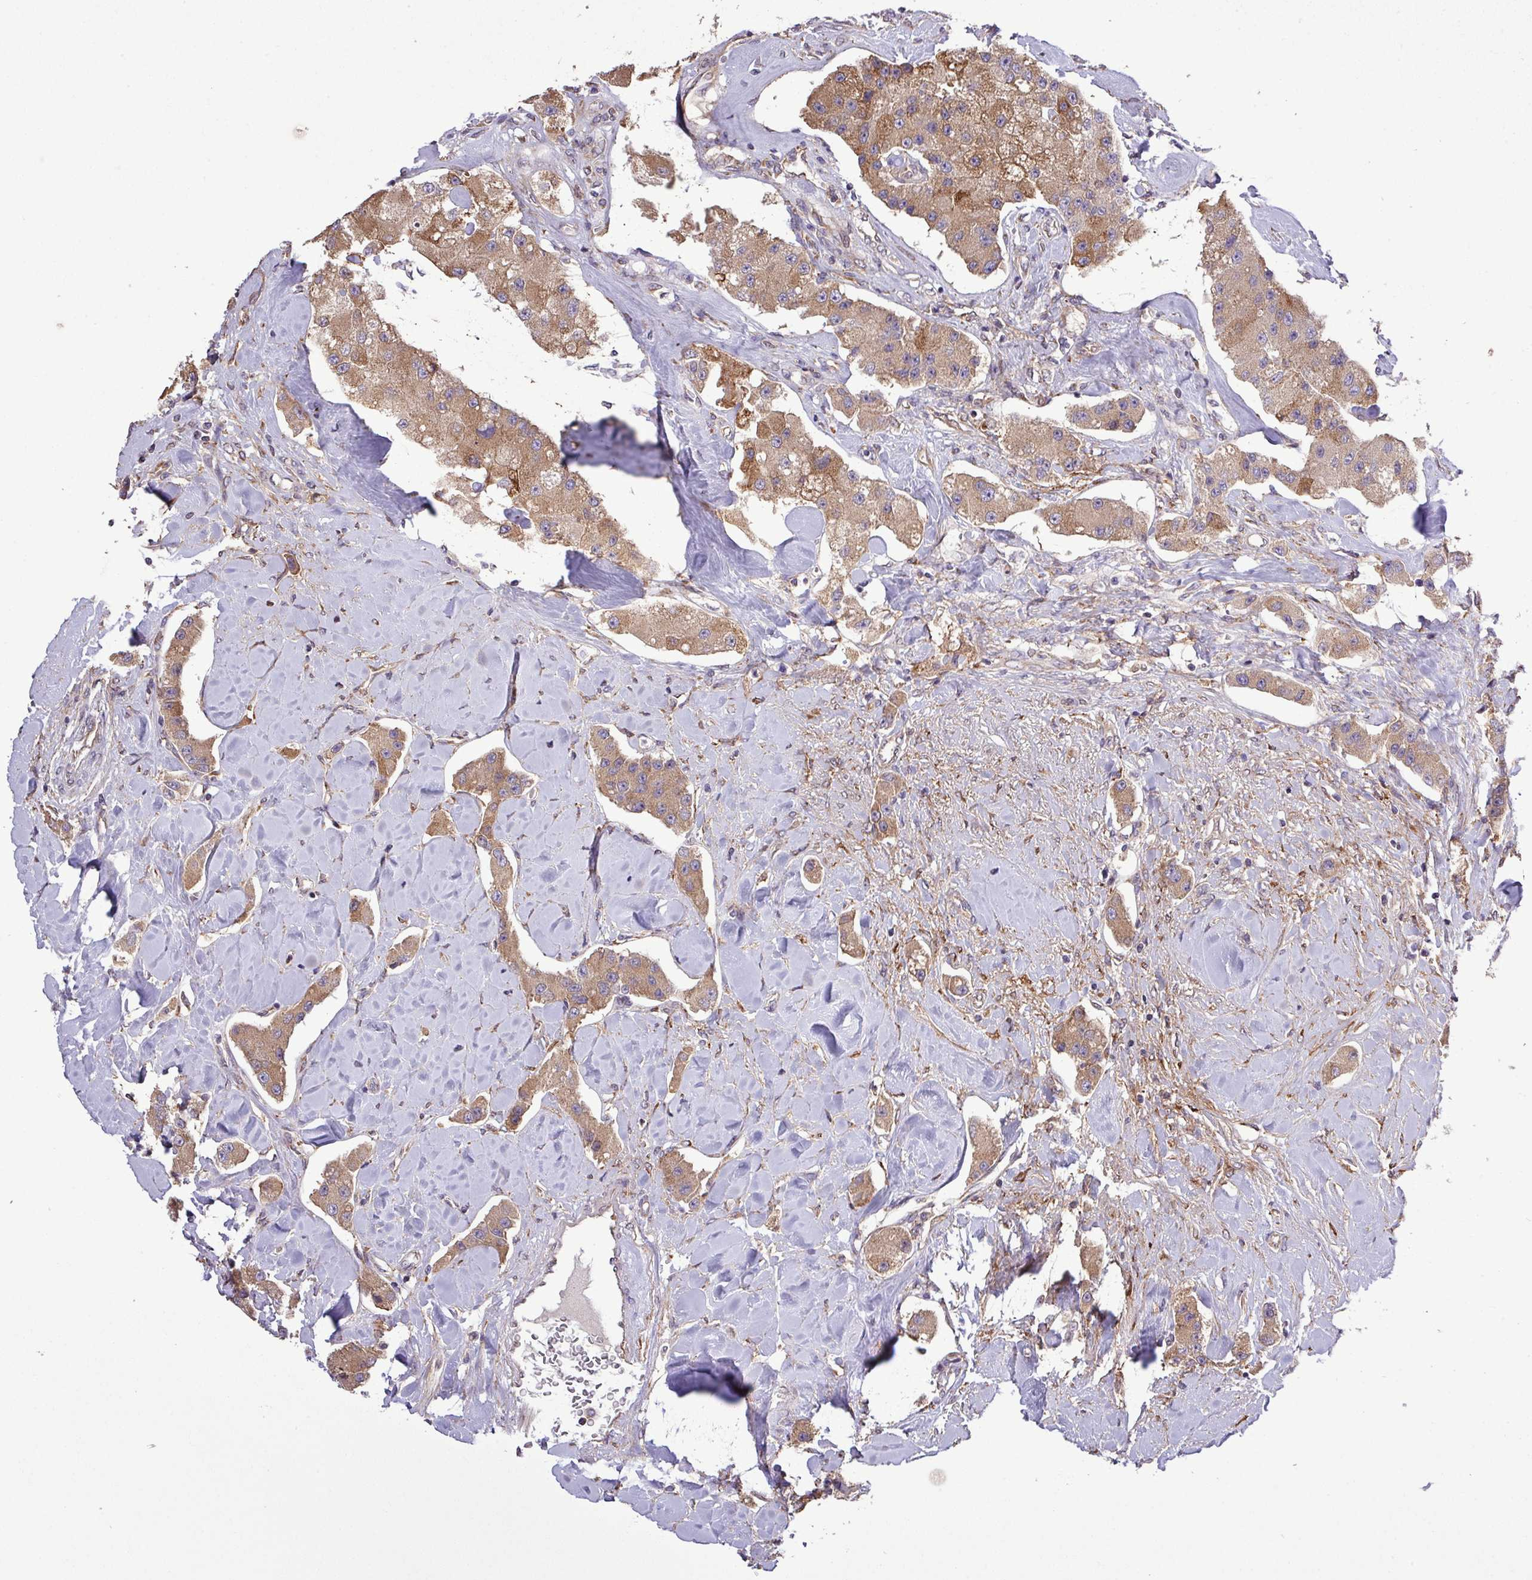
{"staining": {"intensity": "moderate", "quantity": ">75%", "location": "cytoplasmic/membranous"}, "tissue": "carcinoid", "cell_type": "Tumor cells", "image_type": "cancer", "snomed": [{"axis": "morphology", "description": "Carcinoid, malignant, NOS"}, {"axis": "topography", "description": "Pancreas"}], "caption": "Protein staining demonstrates moderate cytoplasmic/membranous positivity in about >75% of tumor cells in carcinoid.", "gene": "MEGF6", "patient": {"sex": "male", "age": 41}}